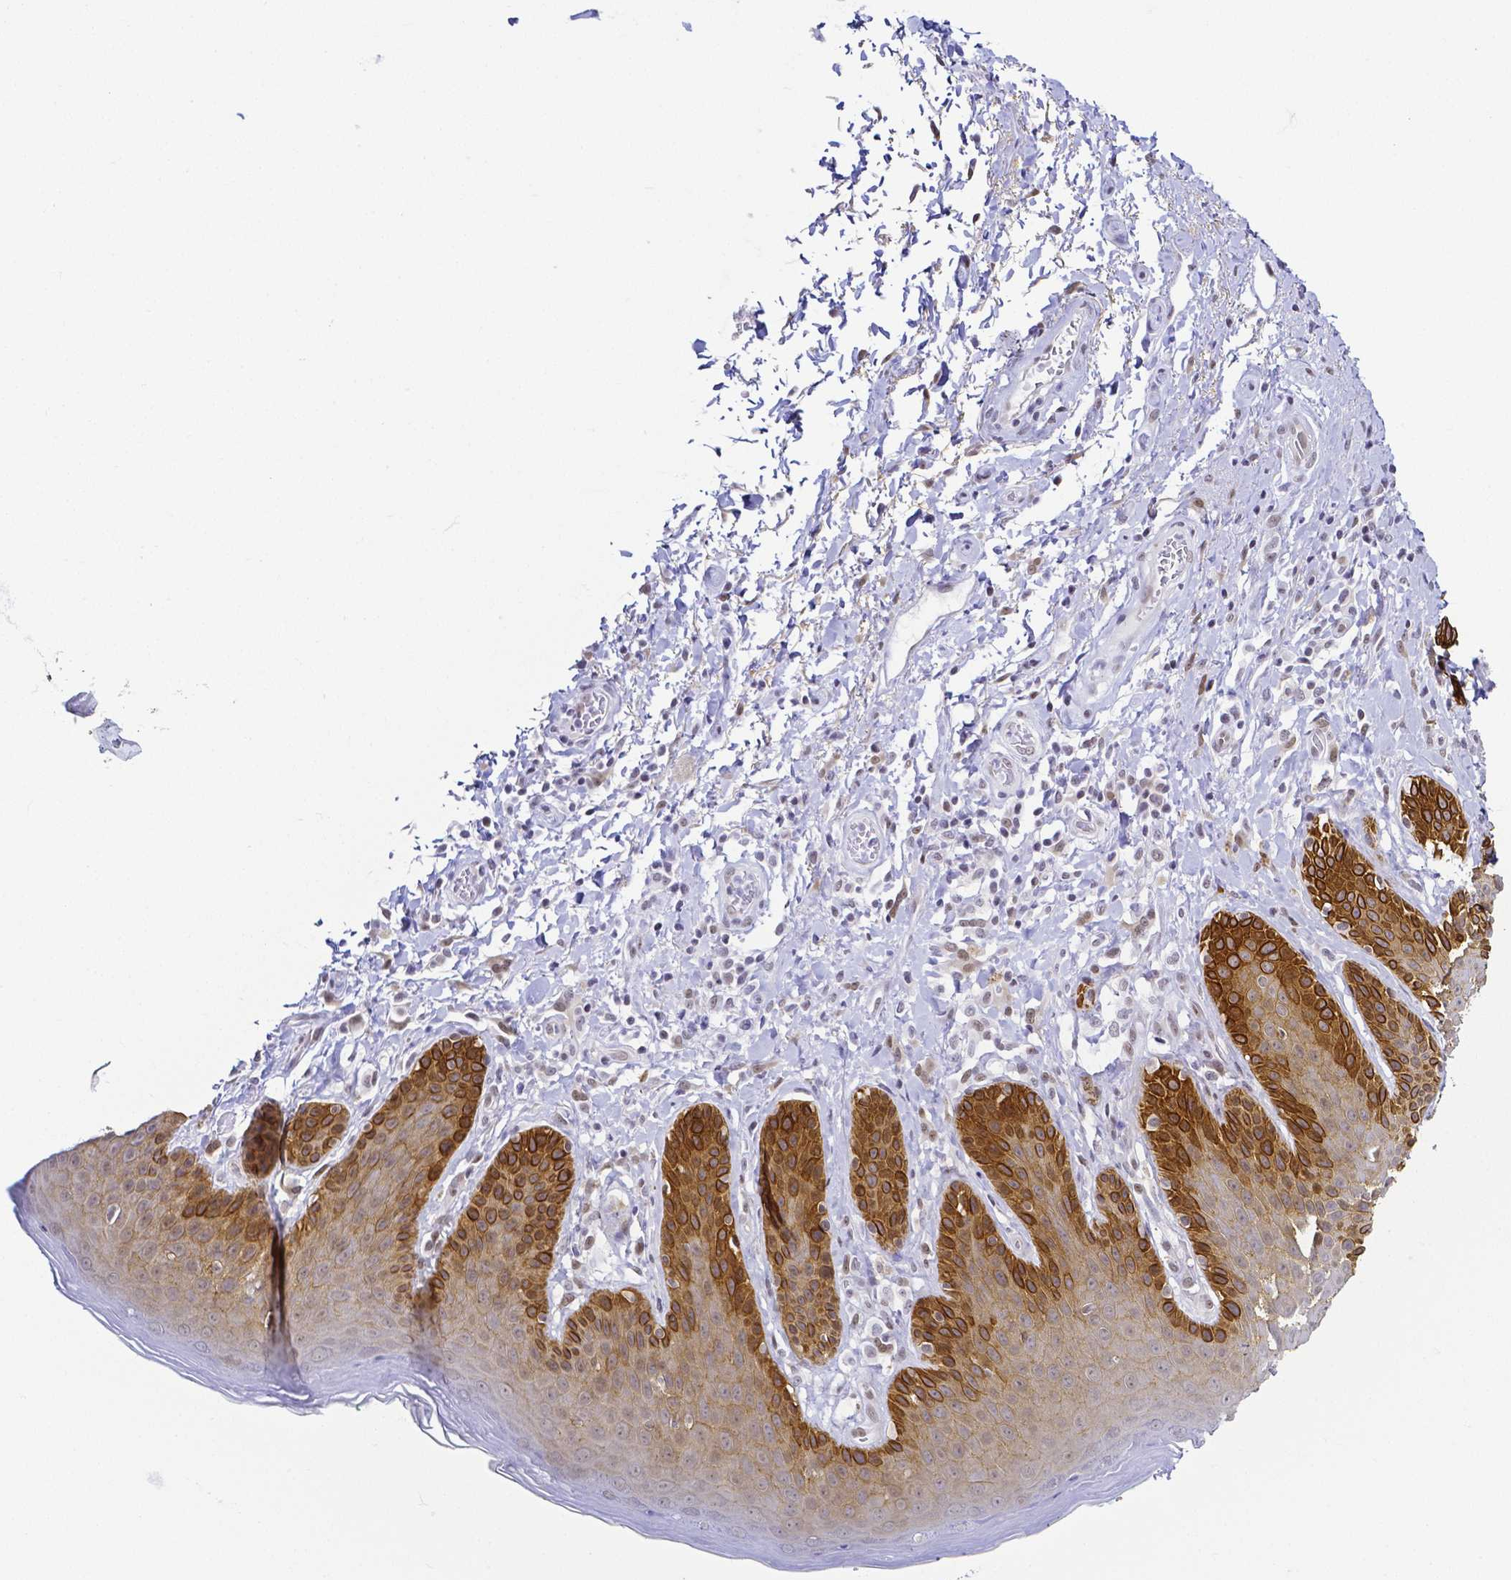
{"staining": {"intensity": "strong", "quantity": "25%-75%", "location": "cytoplasmic/membranous"}, "tissue": "skin", "cell_type": "Epidermal cells", "image_type": "normal", "snomed": [{"axis": "morphology", "description": "Normal tissue, NOS"}, {"axis": "topography", "description": "Anal"}, {"axis": "topography", "description": "Peripheral nerve tissue"}], "caption": "Skin stained with DAB (3,3'-diaminobenzidine) IHC demonstrates high levels of strong cytoplasmic/membranous staining in approximately 25%-75% of epidermal cells.", "gene": "FAM83G", "patient": {"sex": "male", "age": 51}}